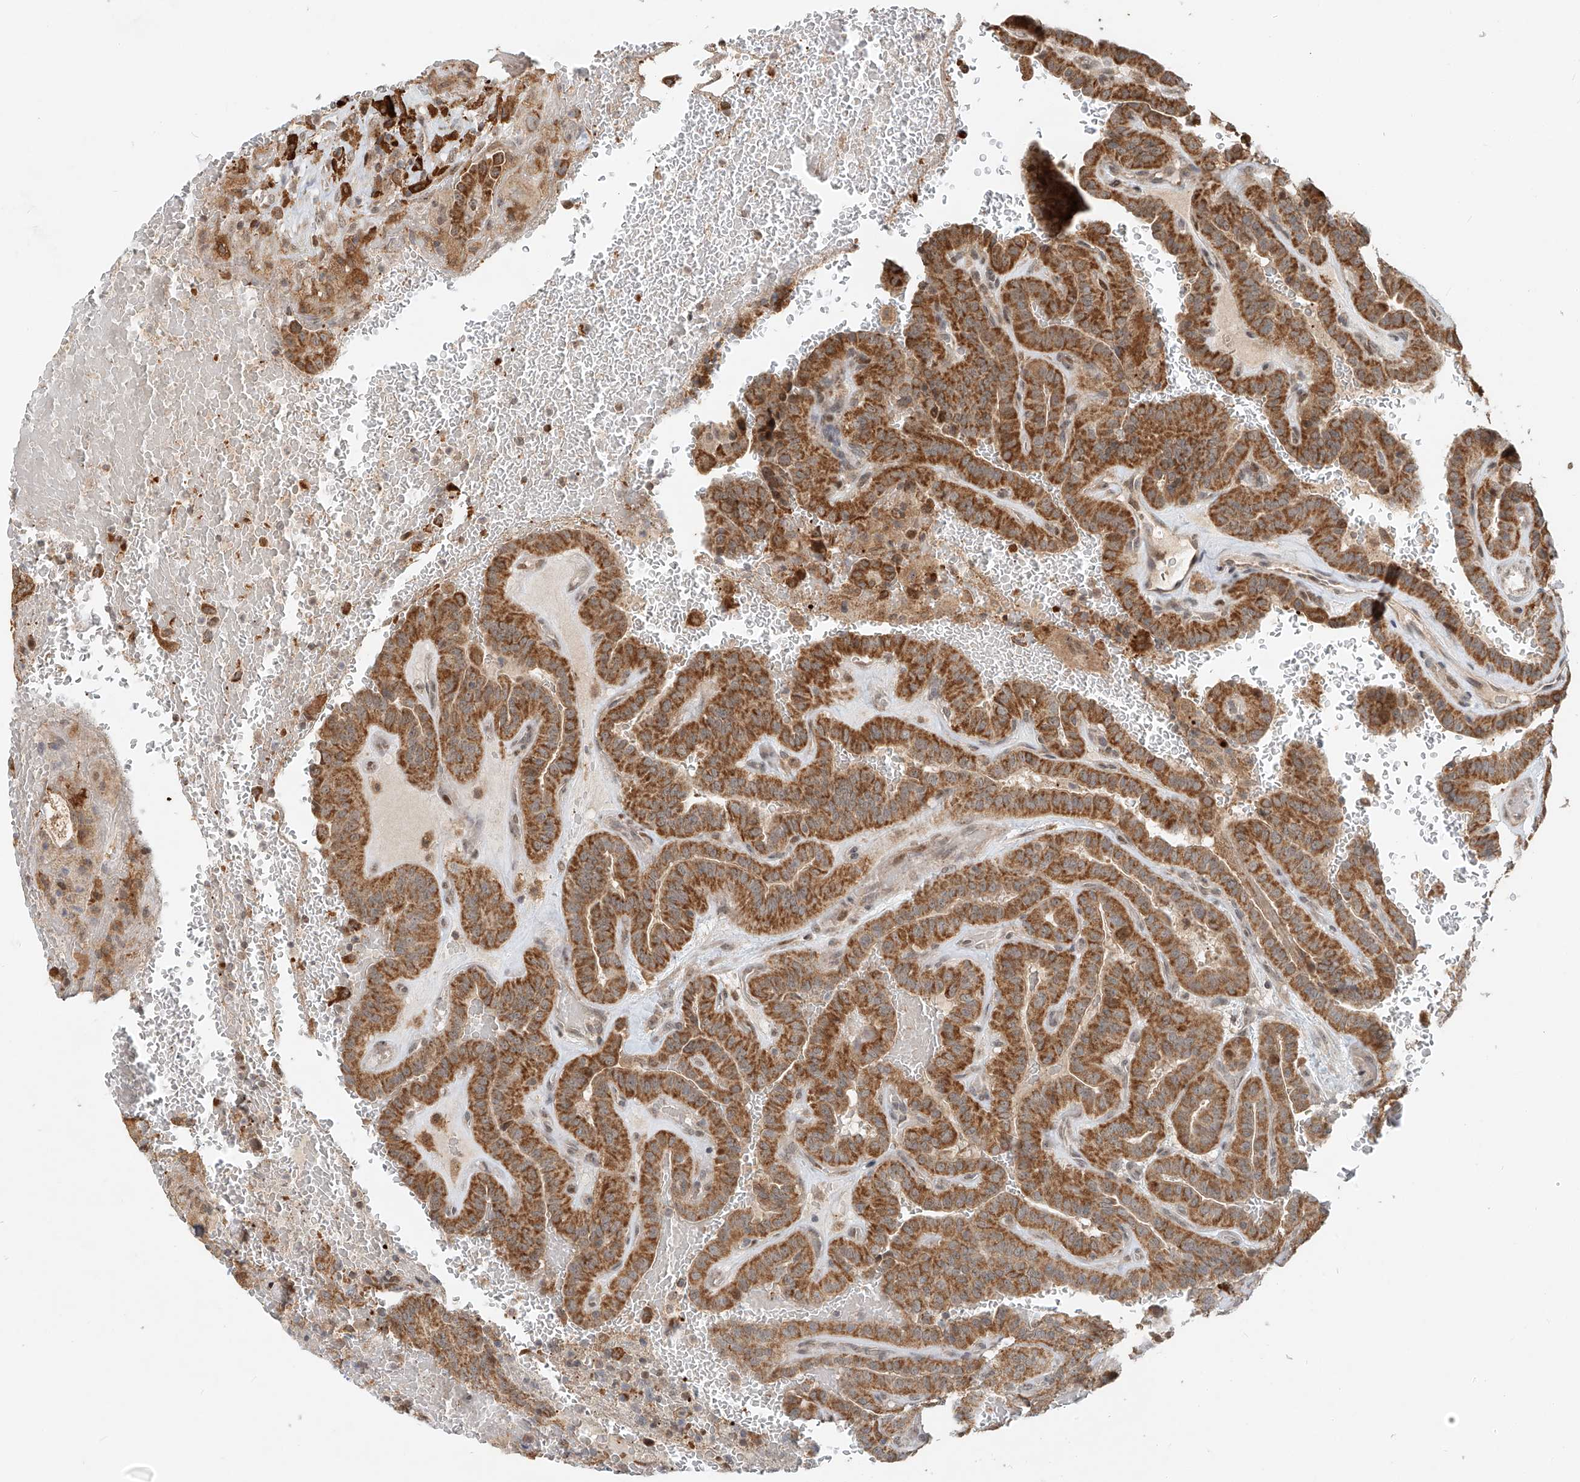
{"staining": {"intensity": "moderate", "quantity": ">75%", "location": "cytoplasmic/membranous"}, "tissue": "thyroid cancer", "cell_type": "Tumor cells", "image_type": "cancer", "snomed": [{"axis": "morphology", "description": "Papillary adenocarcinoma, NOS"}, {"axis": "topography", "description": "Thyroid gland"}], "caption": "Immunohistochemistry (DAB) staining of thyroid cancer (papillary adenocarcinoma) exhibits moderate cytoplasmic/membranous protein staining in approximately >75% of tumor cells. (DAB IHC with brightfield microscopy, high magnification).", "gene": "SYTL3", "patient": {"sex": "male", "age": 77}}